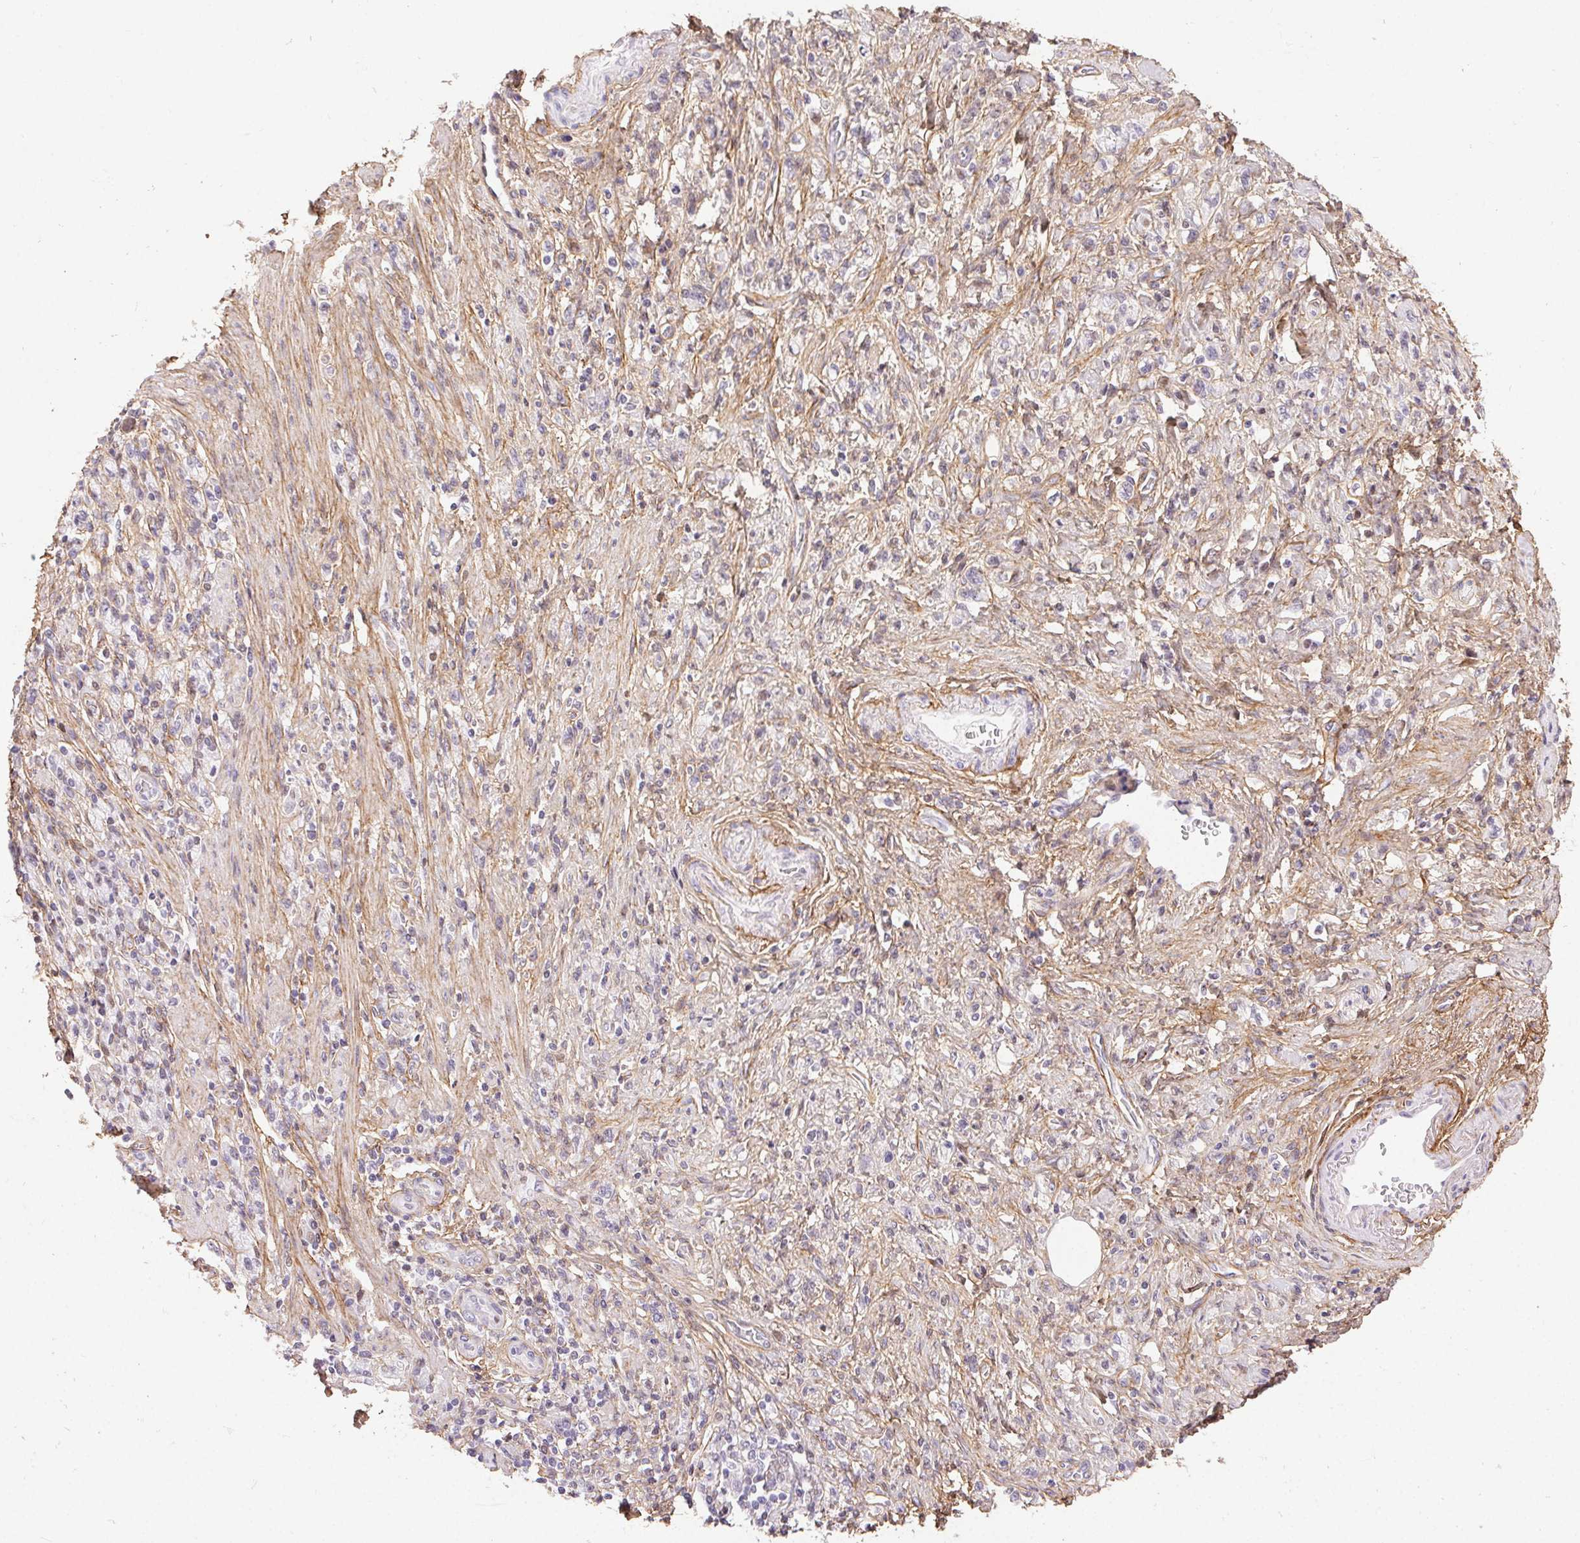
{"staining": {"intensity": "negative", "quantity": "none", "location": "none"}, "tissue": "stomach cancer", "cell_type": "Tumor cells", "image_type": "cancer", "snomed": [{"axis": "morphology", "description": "Adenocarcinoma, NOS"}, {"axis": "topography", "description": "Stomach"}], "caption": "A photomicrograph of human stomach adenocarcinoma is negative for staining in tumor cells.", "gene": "PDZD2", "patient": {"sex": "male", "age": 77}}